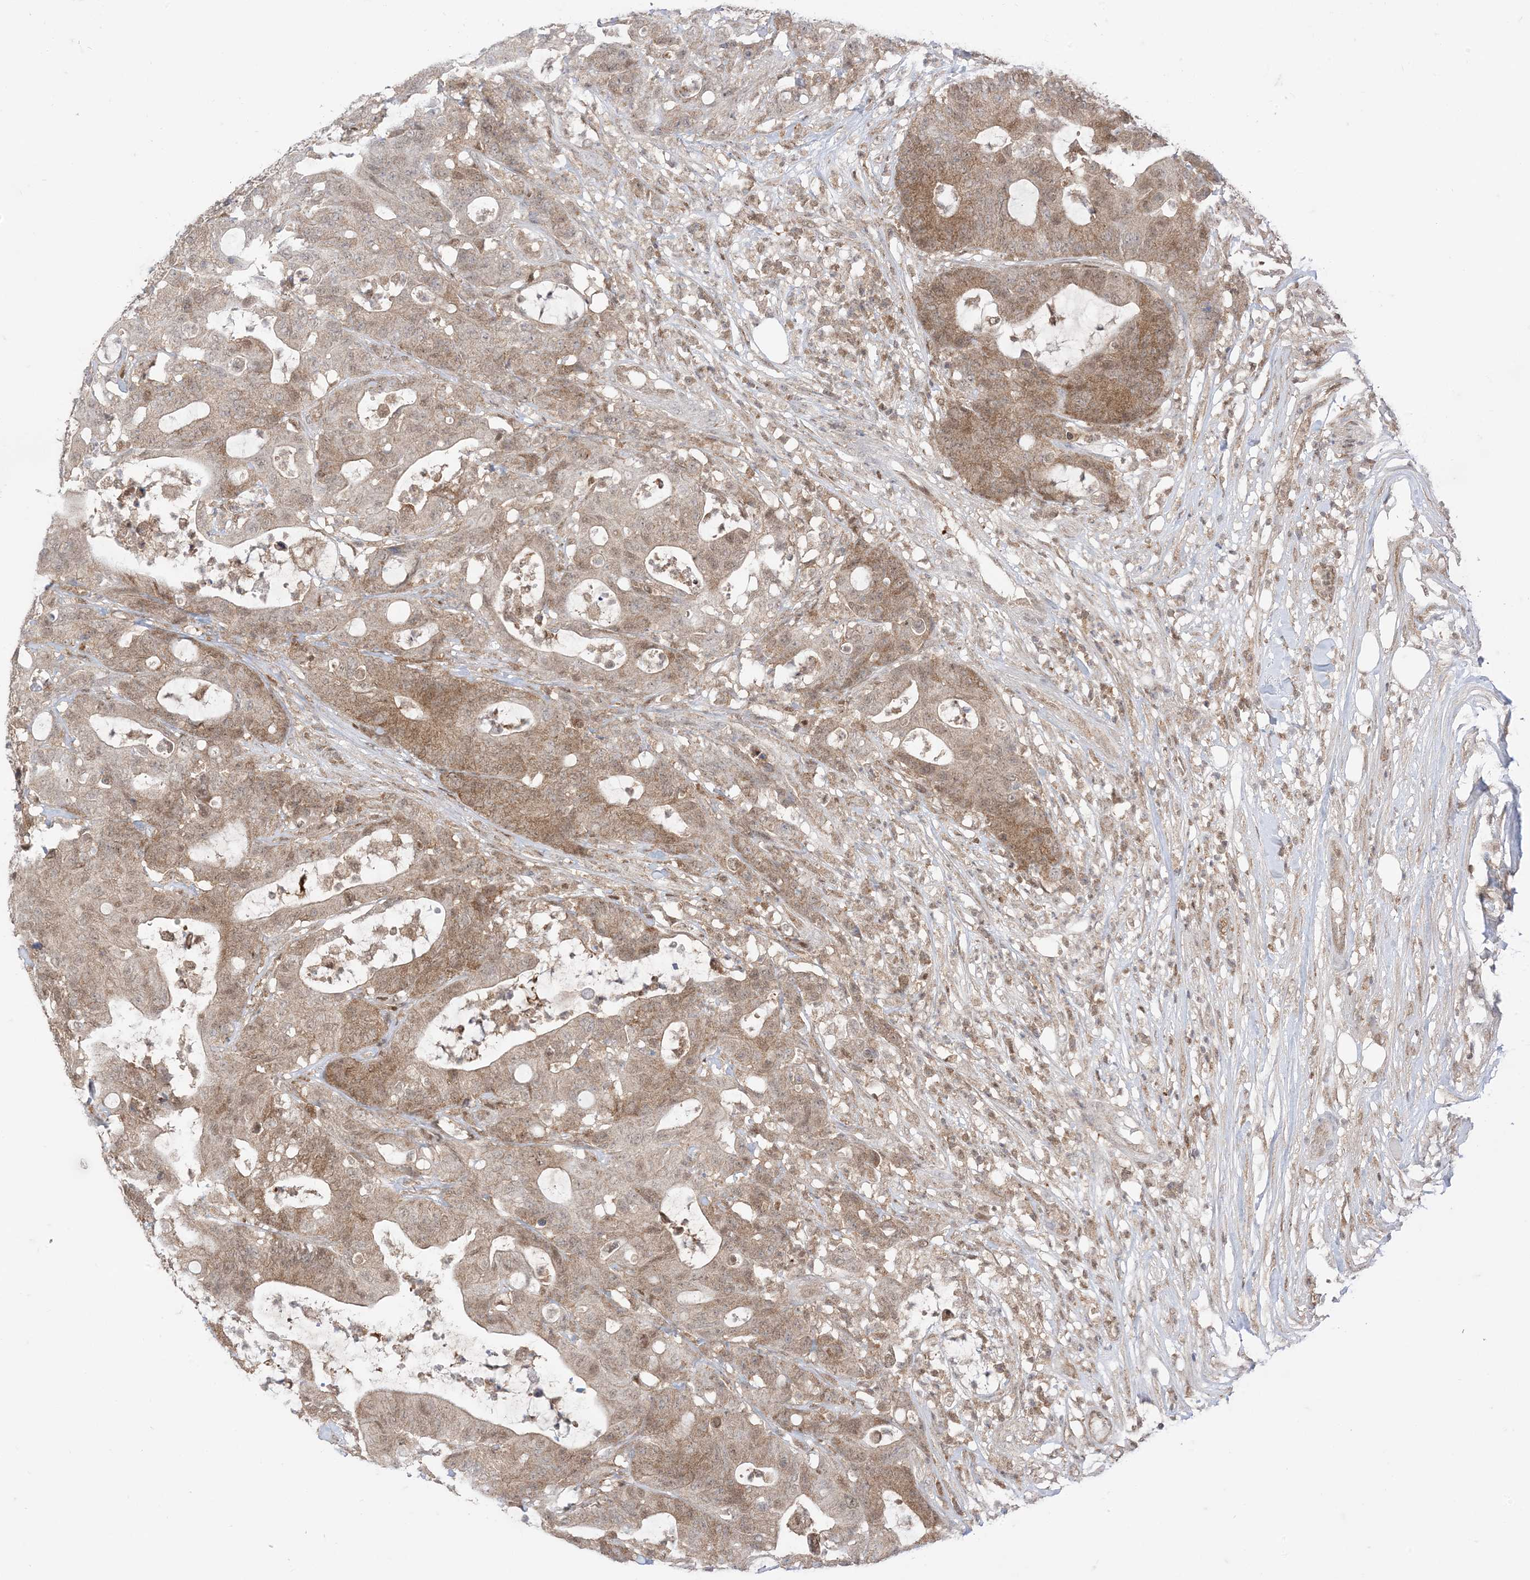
{"staining": {"intensity": "moderate", "quantity": ">75%", "location": "cytoplasmic/membranous"}, "tissue": "colorectal cancer", "cell_type": "Tumor cells", "image_type": "cancer", "snomed": [{"axis": "morphology", "description": "Adenocarcinoma, NOS"}, {"axis": "topography", "description": "Colon"}], "caption": "An immunohistochemistry (IHC) micrograph of tumor tissue is shown. Protein staining in brown shows moderate cytoplasmic/membranous positivity in adenocarcinoma (colorectal) within tumor cells.", "gene": "PTPA", "patient": {"sex": "female", "age": 84}}